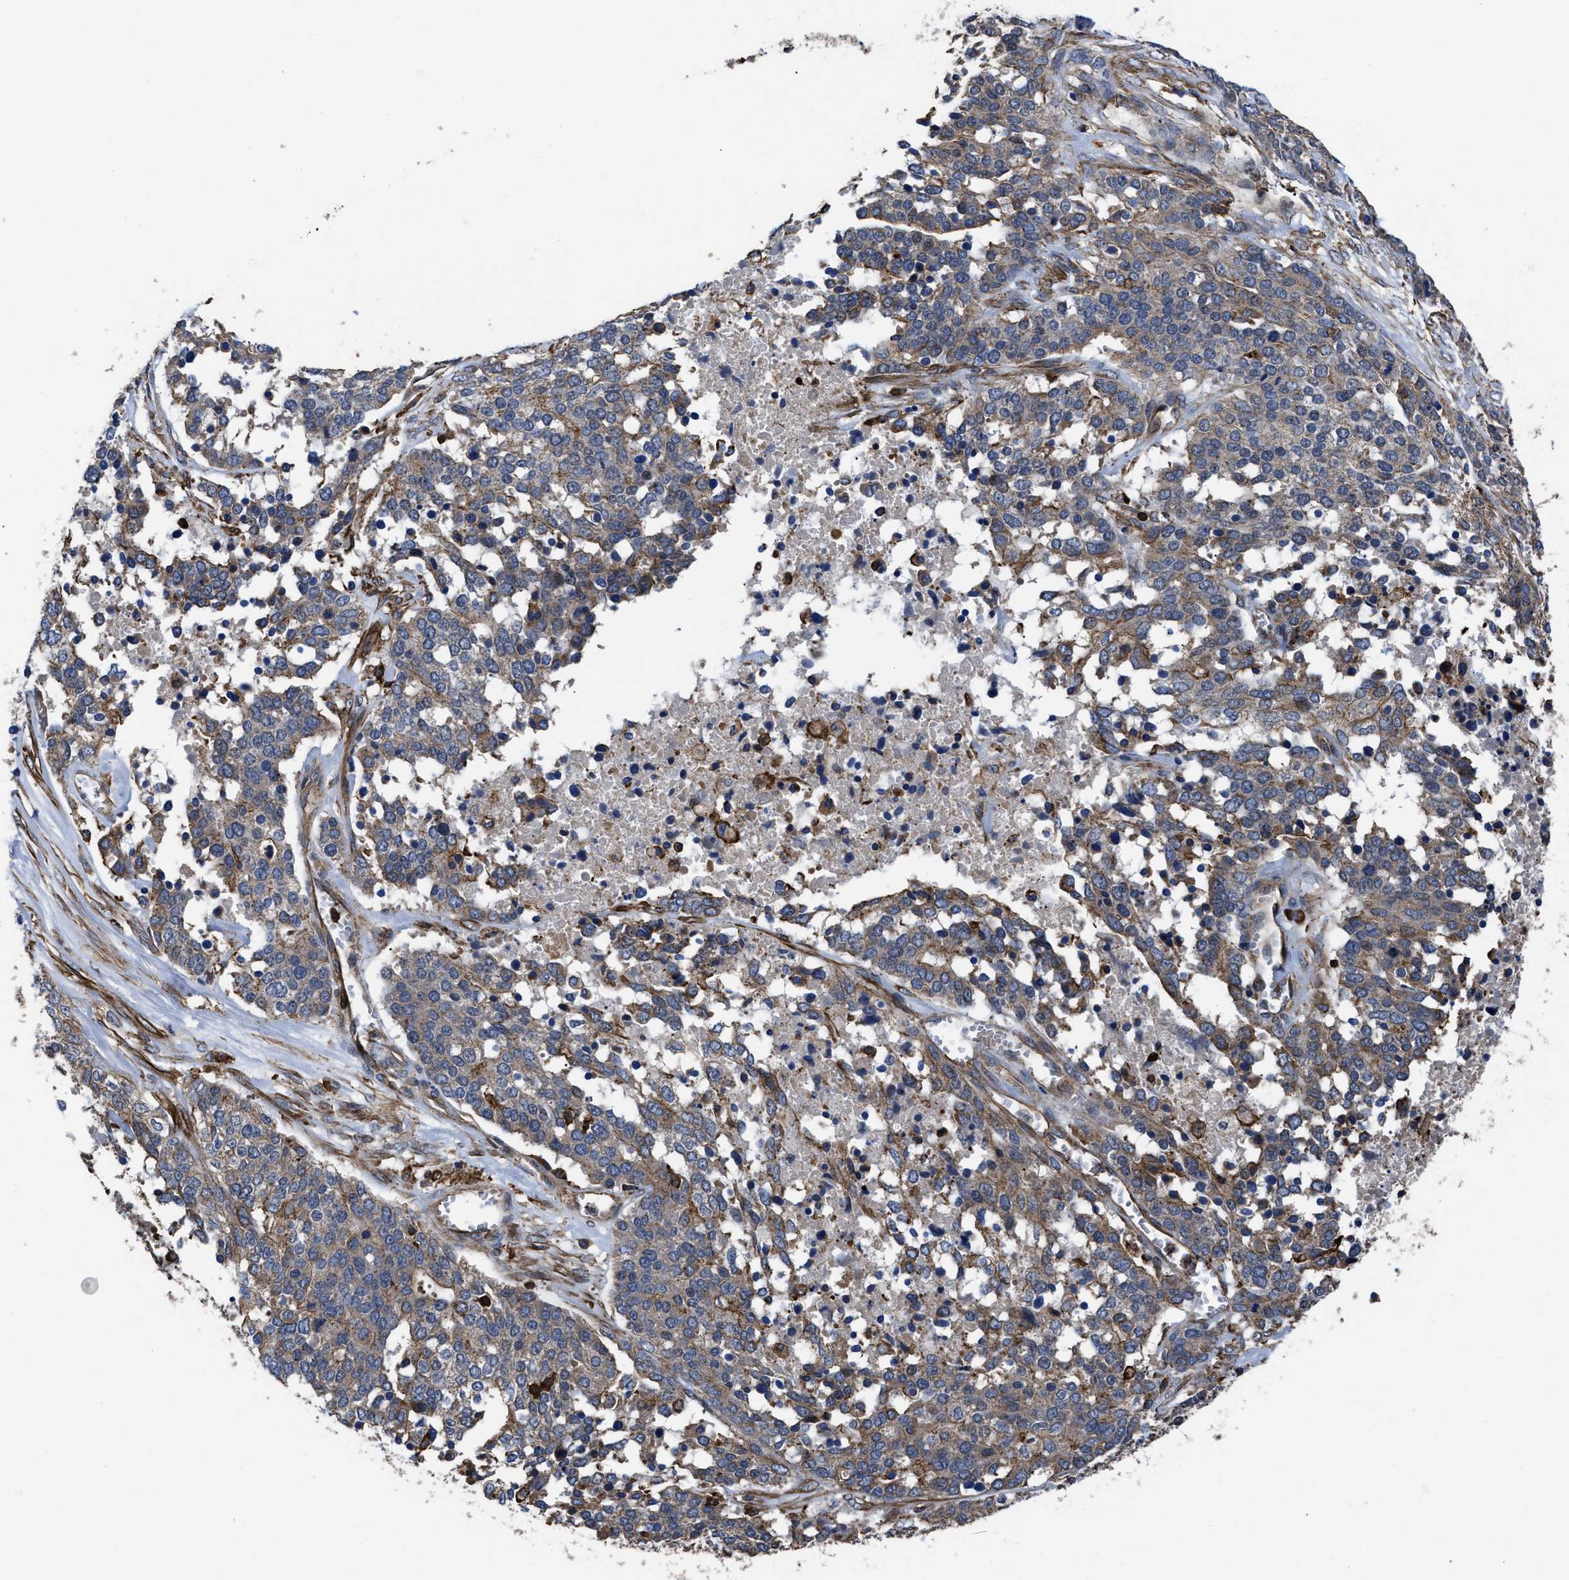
{"staining": {"intensity": "weak", "quantity": ">75%", "location": "cytoplasmic/membranous"}, "tissue": "ovarian cancer", "cell_type": "Tumor cells", "image_type": "cancer", "snomed": [{"axis": "morphology", "description": "Cystadenocarcinoma, serous, NOS"}, {"axis": "topography", "description": "Ovary"}], "caption": "Immunohistochemical staining of ovarian serous cystadenocarcinoma exhibits low levels of weak cytoplasmic/membranous positivity in approximately >75% of tumor cells.", "gene": "SCUBE2", "patient": {"sex": "female", "age": 44}}